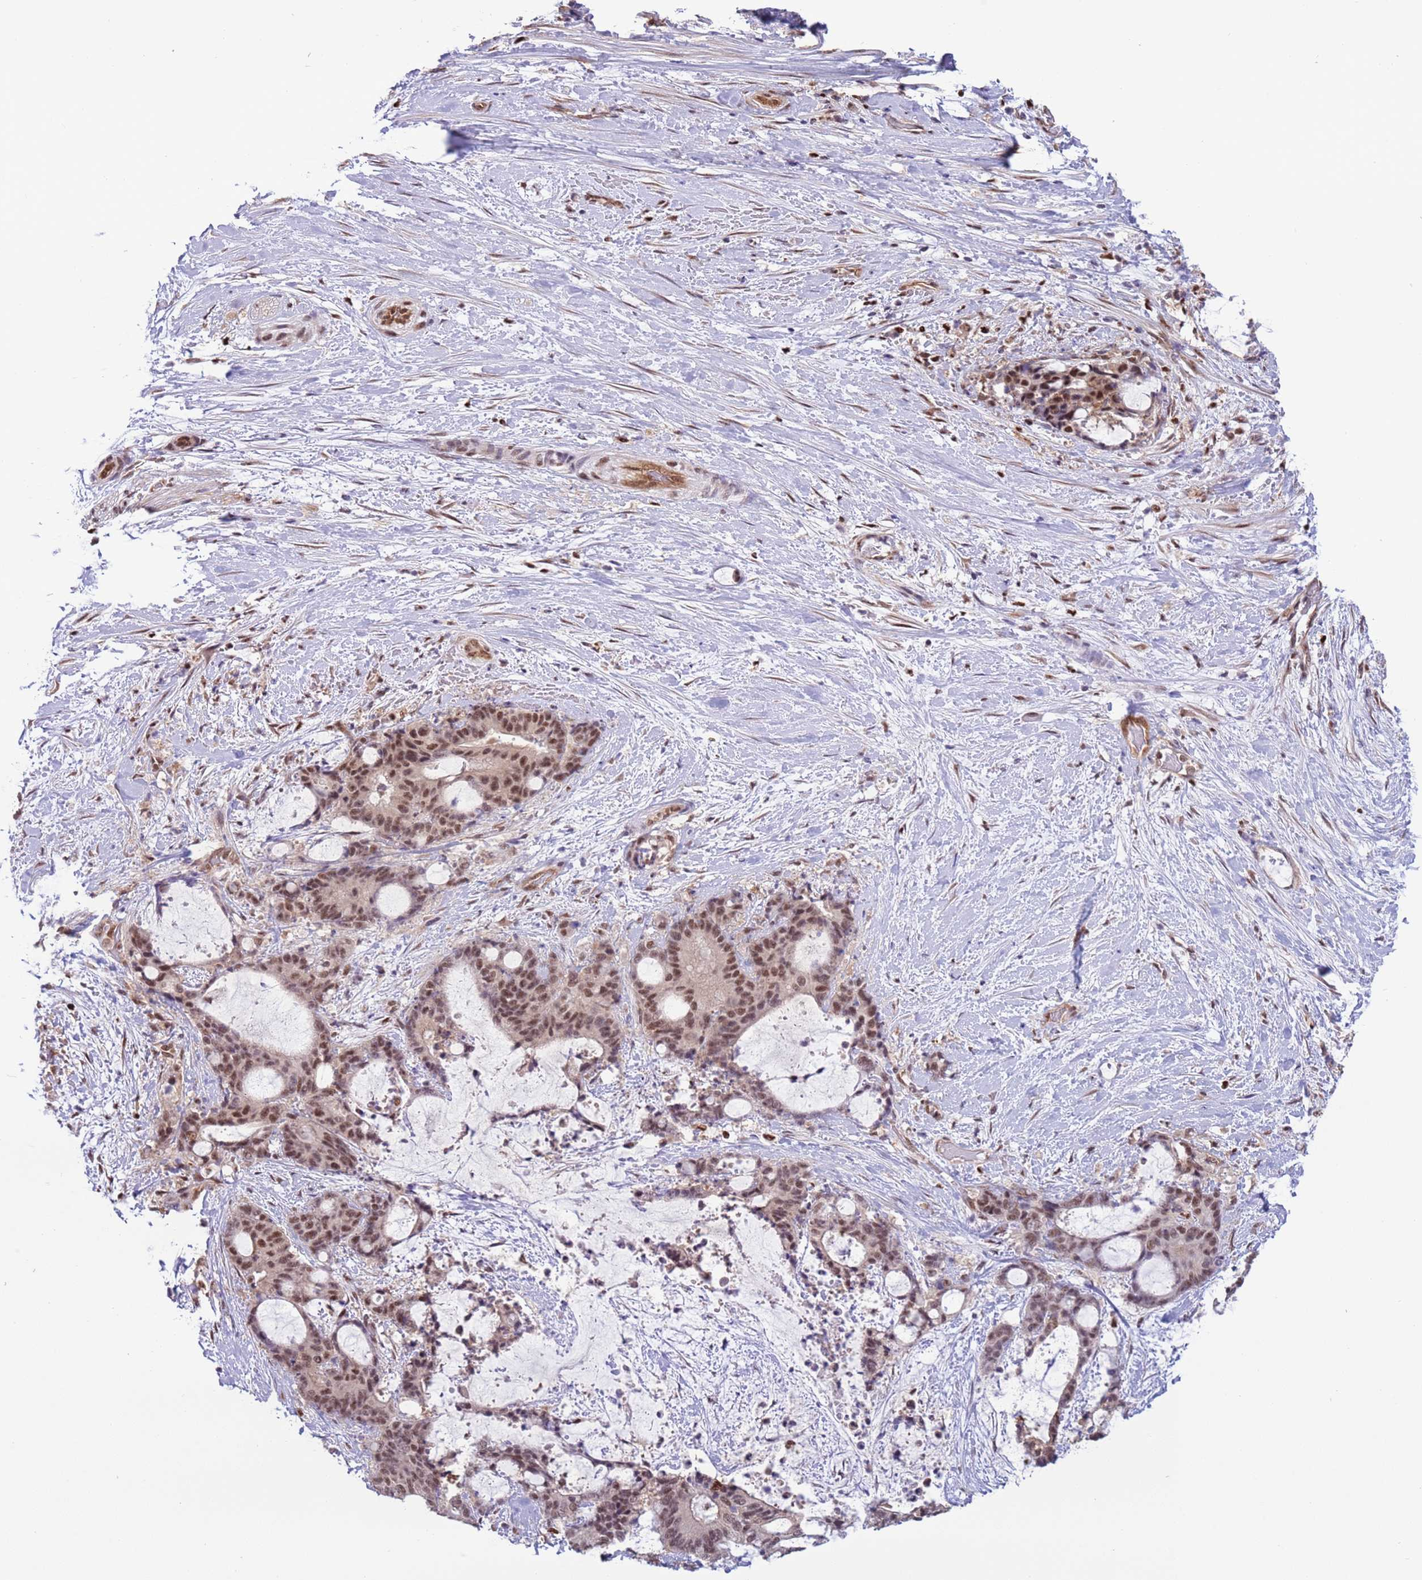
{"staining": {"intensity": "moderate", "quantity": ">75%", "location": "nuclear"}, "tissue": "liver cancer", "cell_type": "Tumor cells", "image_type": "cancer", "snomed": [{"axis": "morphology", "description": "Normal tissue, NOS"}, {"axis": "morphology", "description": "Cholangiocarcinoma"}, {"axis": "topography", "description": "Liver"}, {"axis": "topography", "description": "Peripheral nerve tissue"}], "caption": "Liver cancer (cholangiocarcinoma) stained with IHC reveals moderate nuclear staining in about >75% of tumor cells. Immunohistochemistry stains the protein of interest in brown and the nuclei are stained blue.", "gene": "PRPF6", "patient": {"sex": "female", "age": 73}}